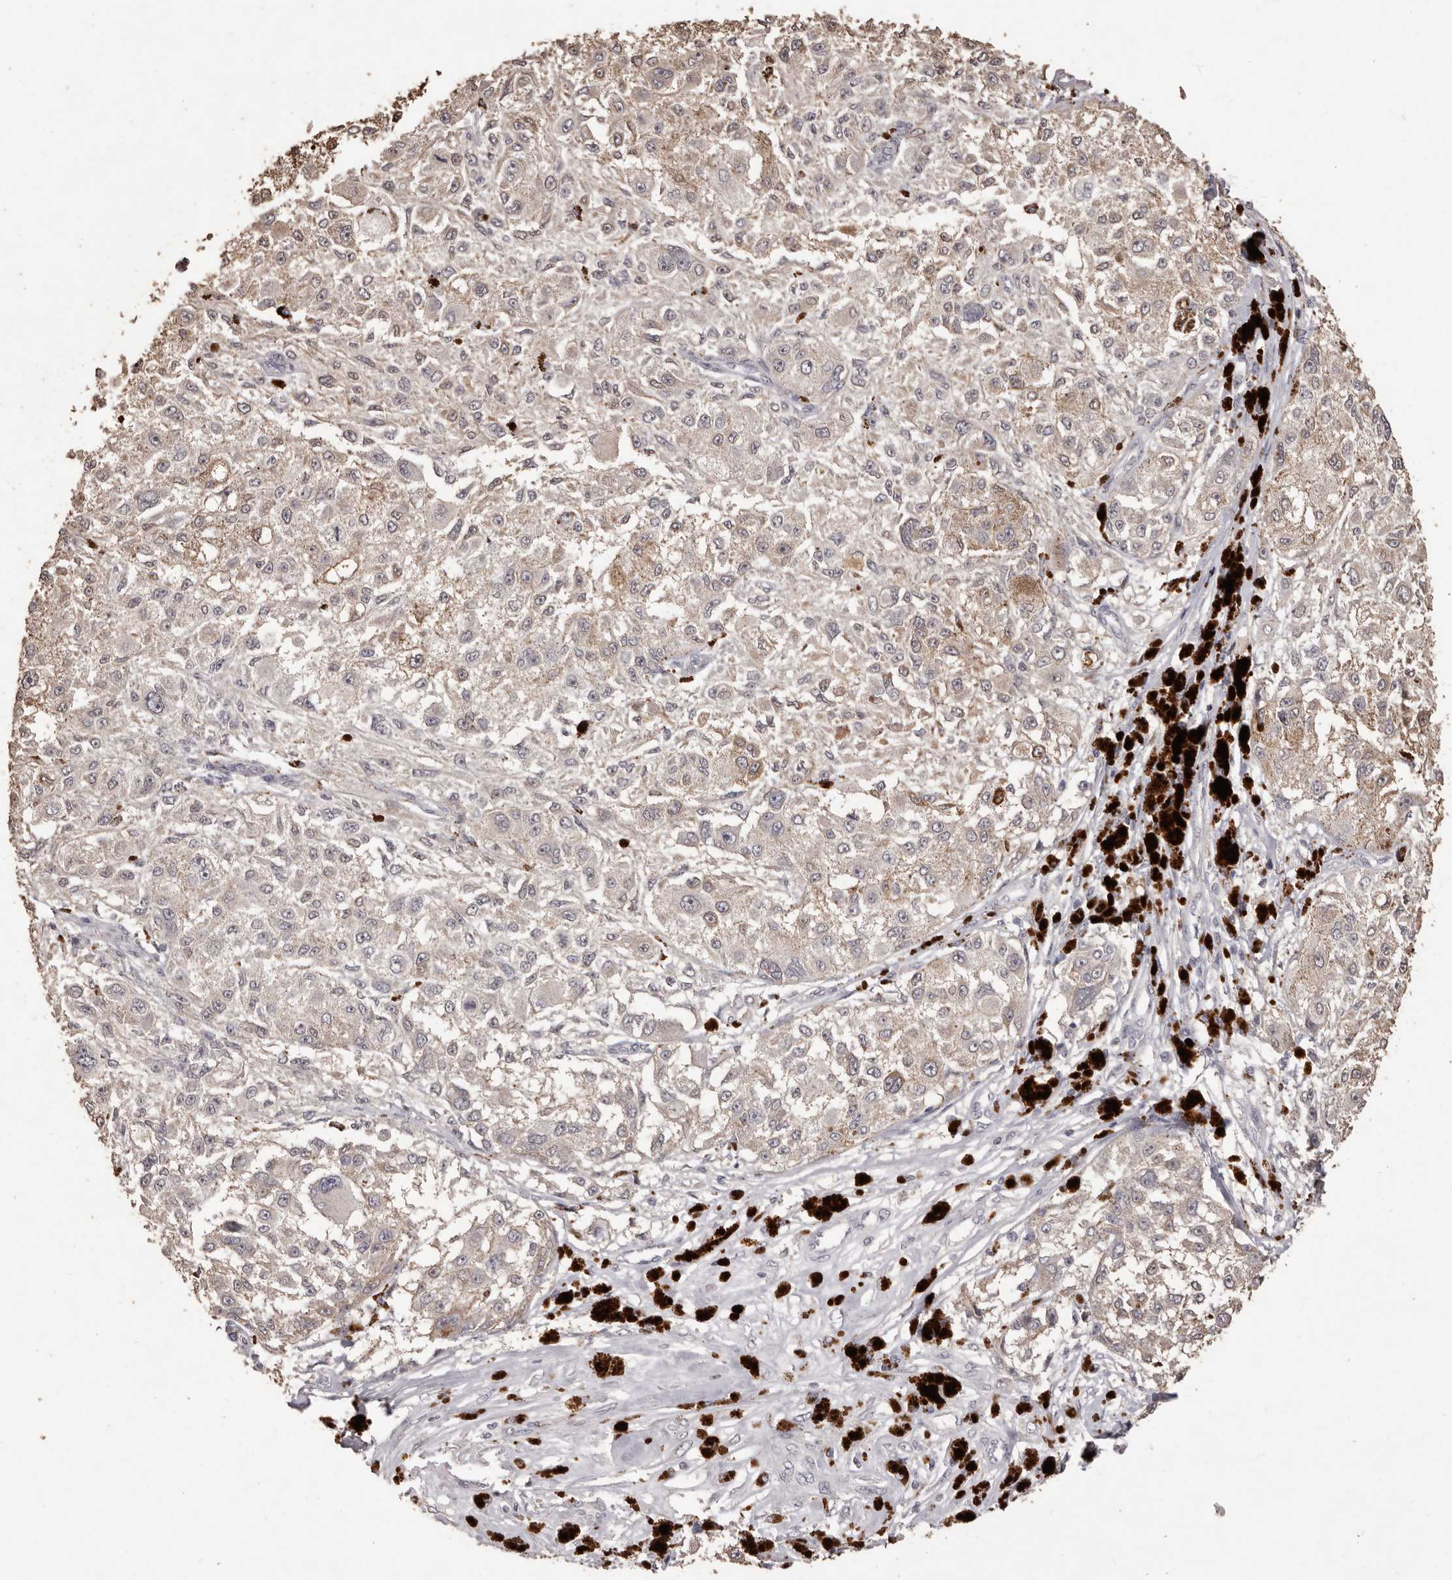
{"staining": {"intensity": "weak", "quantity": ">75%", "location": "cytoplasmic/membranous"}, "tissue": "melanoma", "cell_type": "Tumor cells", "image_type": "cancer", "snomed": [{"axis": "morphology", "description": "Necrosis, NOS"}, {"axis": "morphology", "description": "Malignant melanoma, NOS"}, {"axis": "topography", "description": "Skin"}], "caption": "Immunohistochemistry micrograph of human melanoma stained for a protein (brown), which demonstrates low levels of weak cytoplasmic/membranous positivity in approximately >75% of tumor cells.", "gene": "PRSS27", "patient": {"sex": "female", "age": 87}}